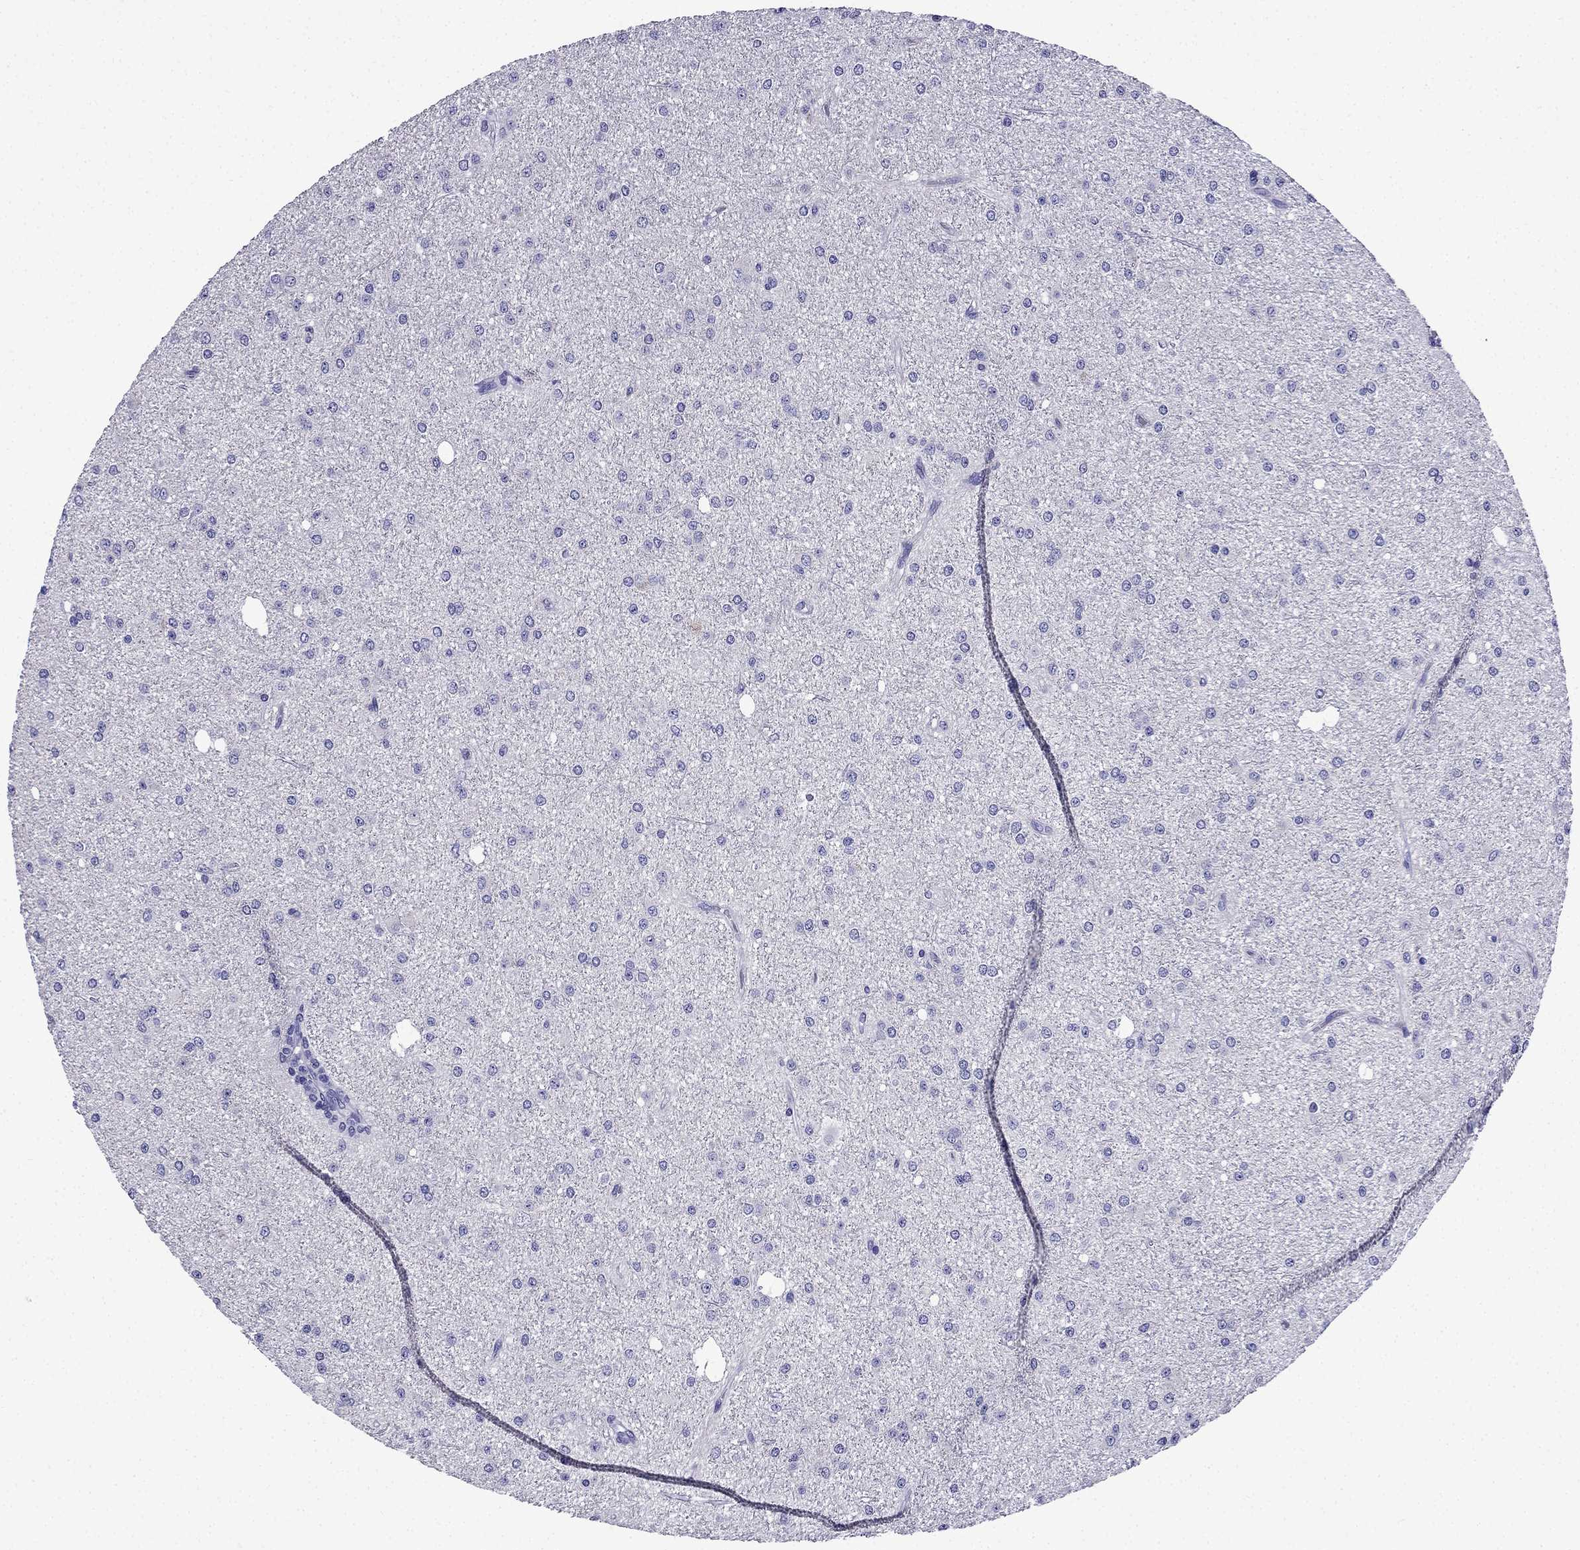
{"staining": {"intensity": "negative", "quantity": "none", "location": "none"}, "tissue": "glioma", "cell_type": "Tumor cells", "image_type": "cancer", "snomed": [{"axis": "morphology", "description": "Glioma, malignant, Low grade"}, {"axis": "topography", "description": "Brain"}], "caption": "High magnification brightfield microscopy of glioma stained with DAB (3,3'-diaminobenzidine) (brown) and counterstained with hematoxylin (blue): tumor cells show no significant expression.", "gene": "ERC2", "patient": {"sex": "male", "age": 27}}